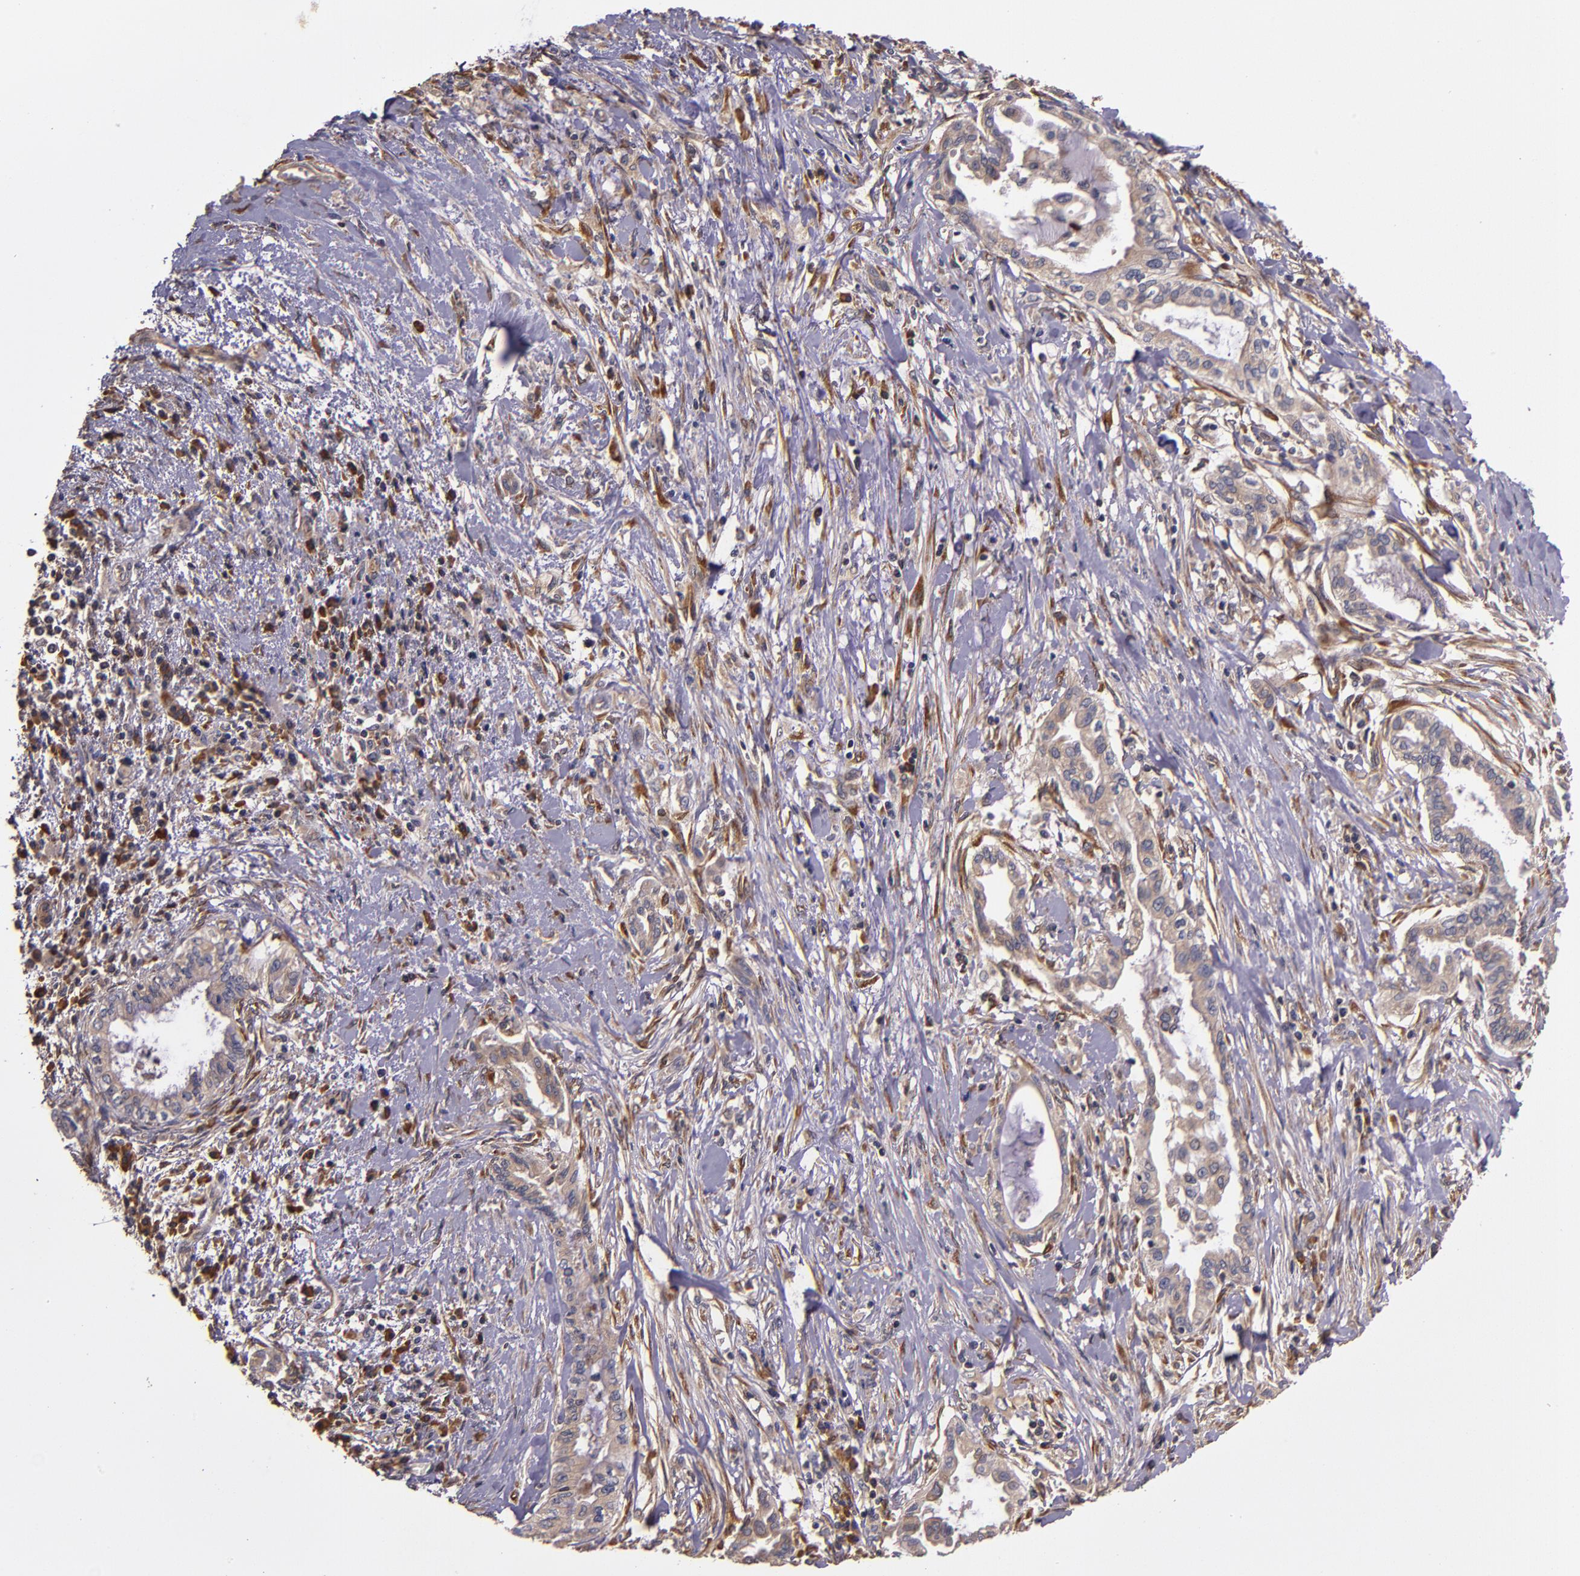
{"staining": {"intensity": "weak", "quantity": ">75%", "location": "cytoplasmic/membranous"}, "tissue": "pancreatic cancer", "cell_type": "Tumor cells", "image_type": "cancer", "snomed": [{"axis": "morphology", "description": "Adenocarcinoma, NOS"}, {"axis": "topography", "description": "Pancreas"}], "caption": "Immunohistochemical staining of pancreatic adenocarcinoma shows low levels of weak cytoplasmic/membranous expression in approximately >75% of tumor cells.", "gene": "PRAF2", "patient": {"sex": "female", "age": 64}}